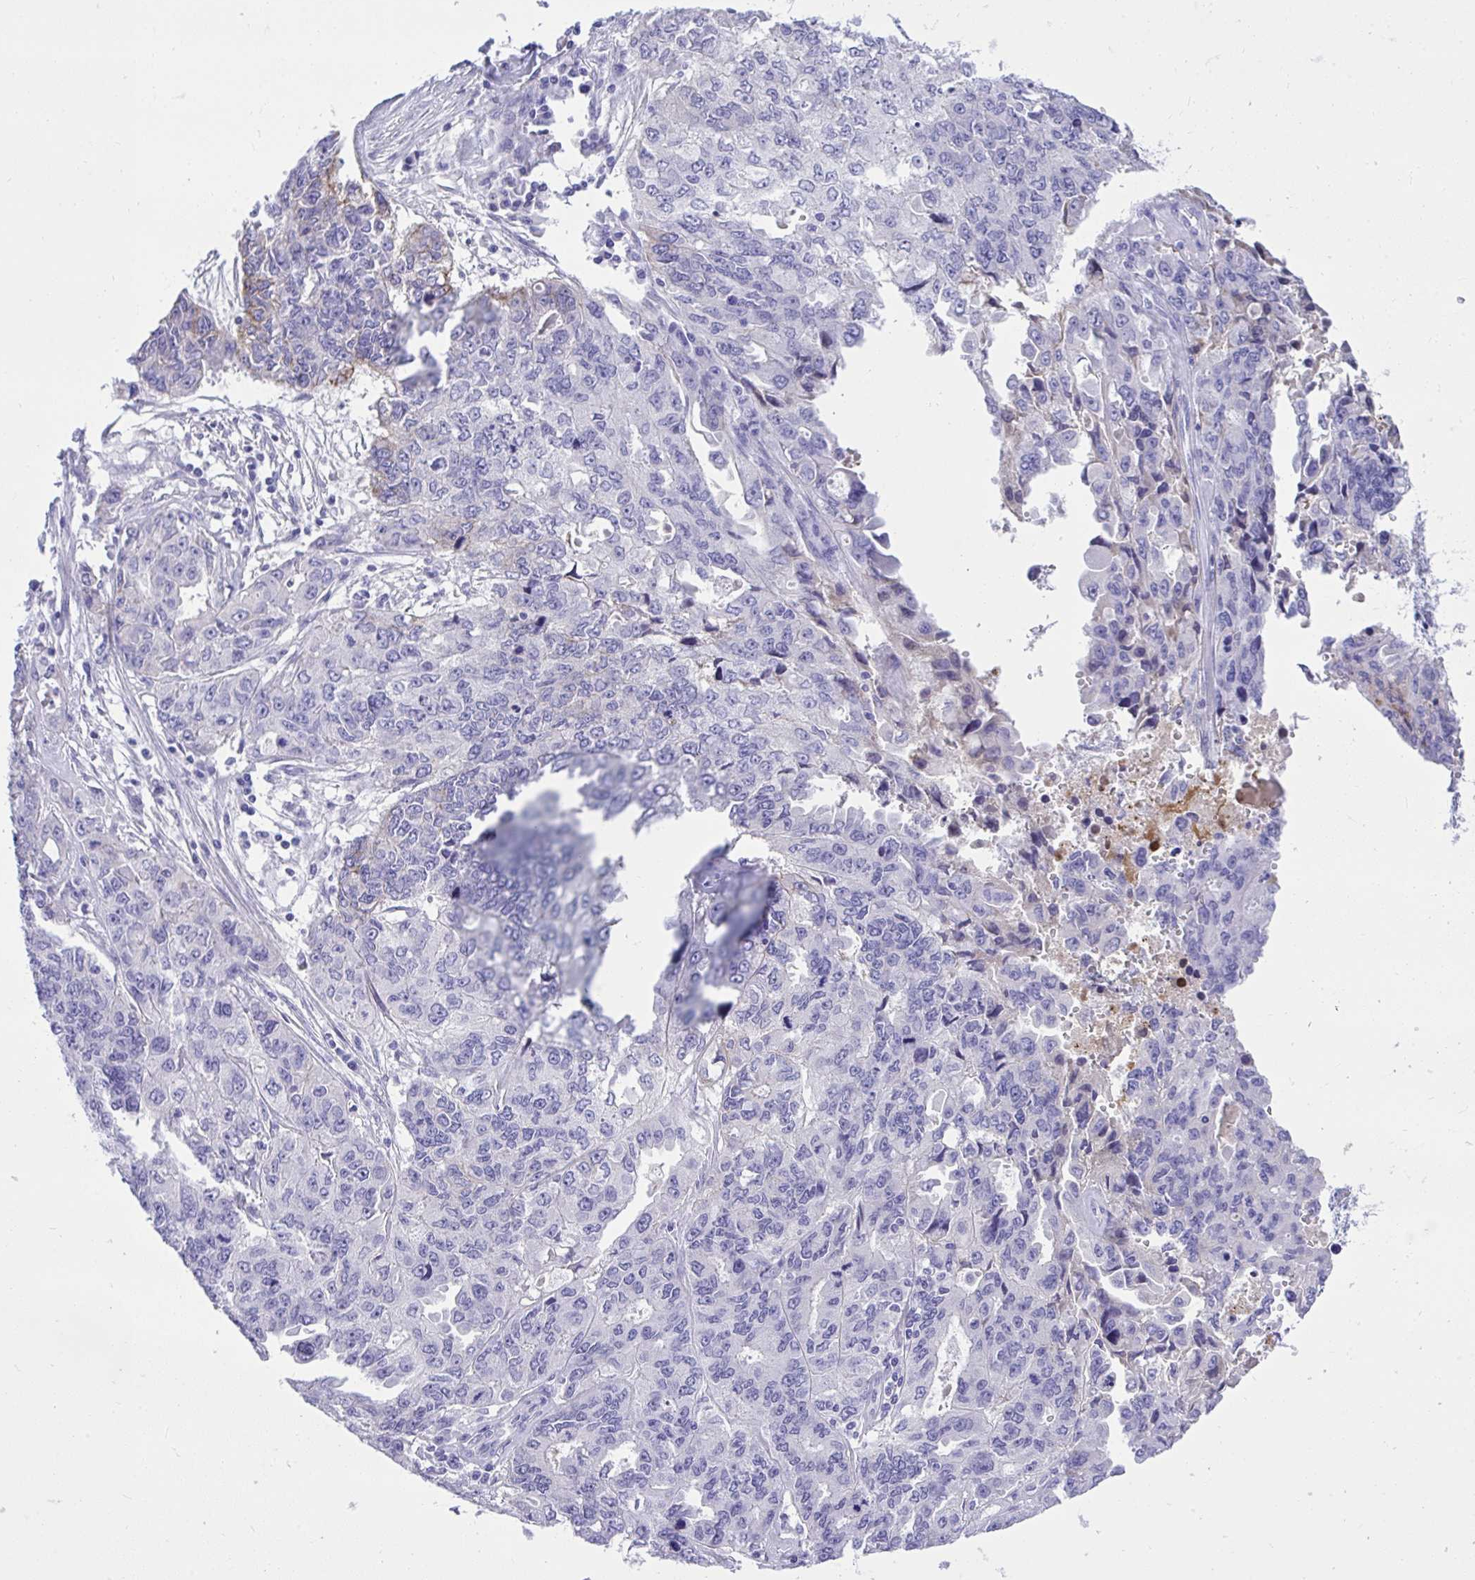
{"staining": {"intensity": "negative", "quantity": "none", "location": "none"}, "tissue": "endometrial cancer", "cell_type": "Tumor cells", "image_type": "cancer", "snomed": [{"axis": "morphology", "description": "Adenocarcinoma, NOS"}, {"axis": "topography", "description": "Uterus"}], "caption": "Protein analysis of adenocarcinoma (endometrial) reveals no significant staining in tumor cells. (Immunohistochemistry (ihc), brightfield microscopy, high magnification).", "gene": "HRG", "patient": {"sex": "female", "age": 79}}